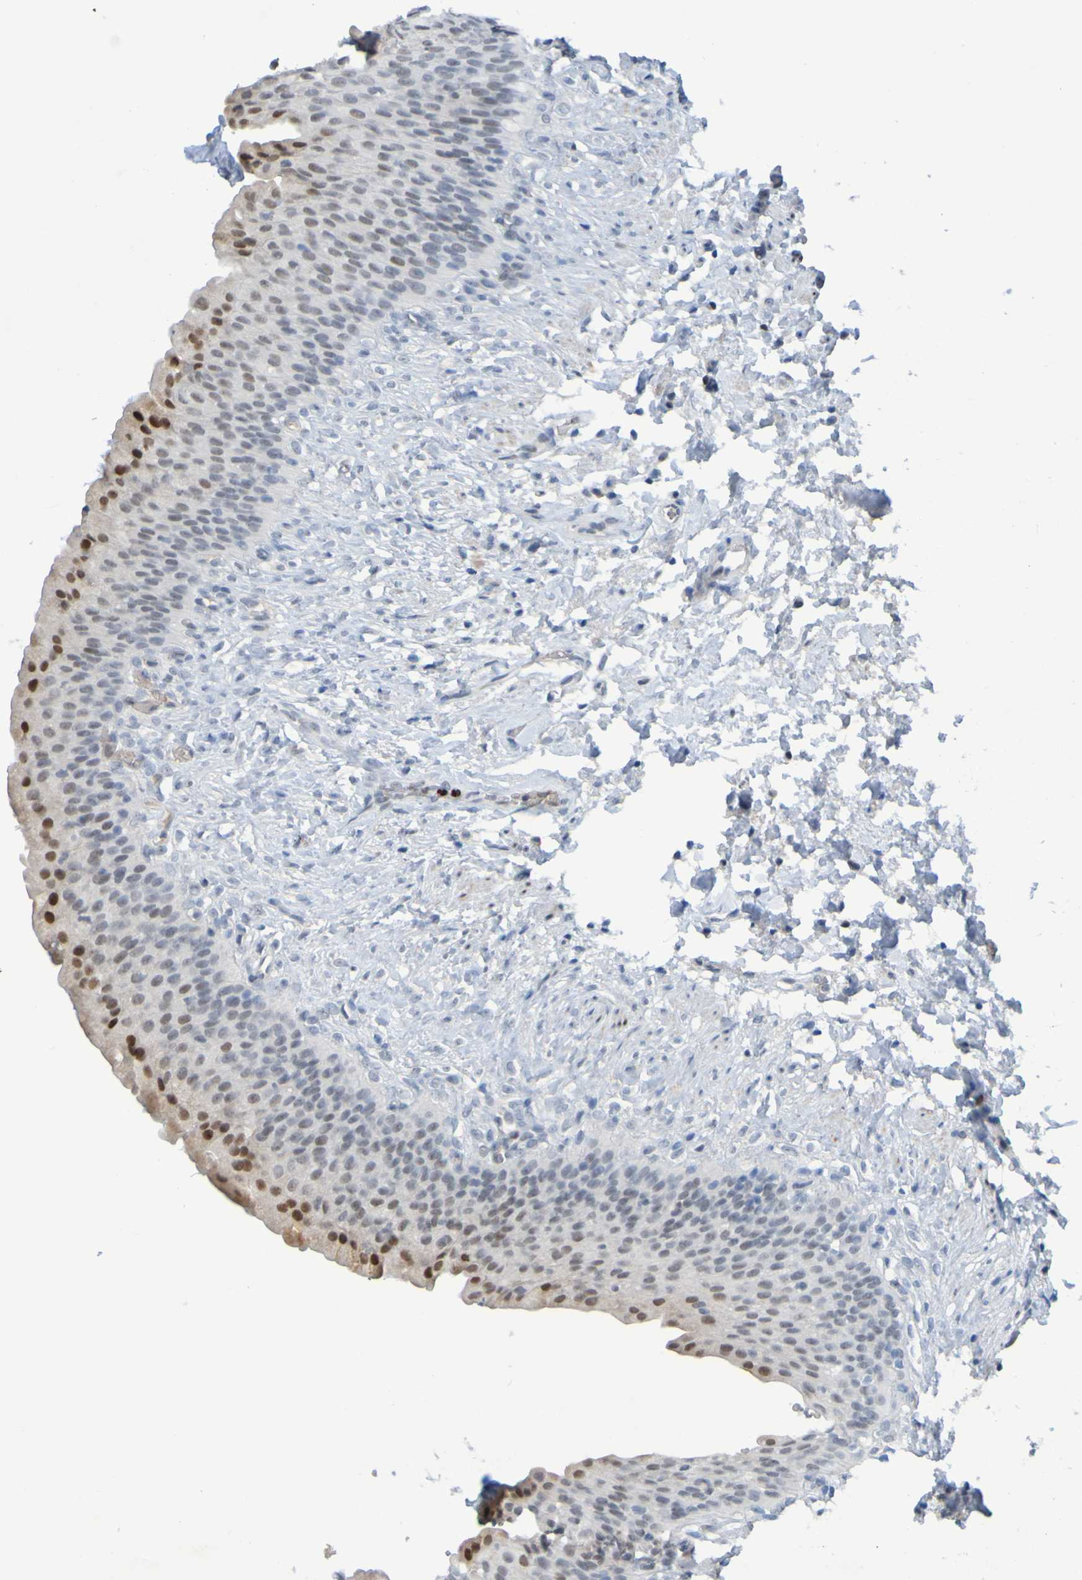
{"staining": {"intensity": "strong", "quantity": "<25%", "location": "nuclear"}, "tissue": "urinary bladder", "cell_type": "Urothelial cells", "image_type": "normal", "snomed": [{"axis": "morphology", "description": "Normal tissue, NOS"}, {"axis": "topography", "description": "Urinary bladder"}], "caption": "The immunohistochemical stain labels strong nuclear staining in urothelial cells of normal urinary bladder.", "gene": "USP36", "patient": {"sex": "female", "age": 79}}